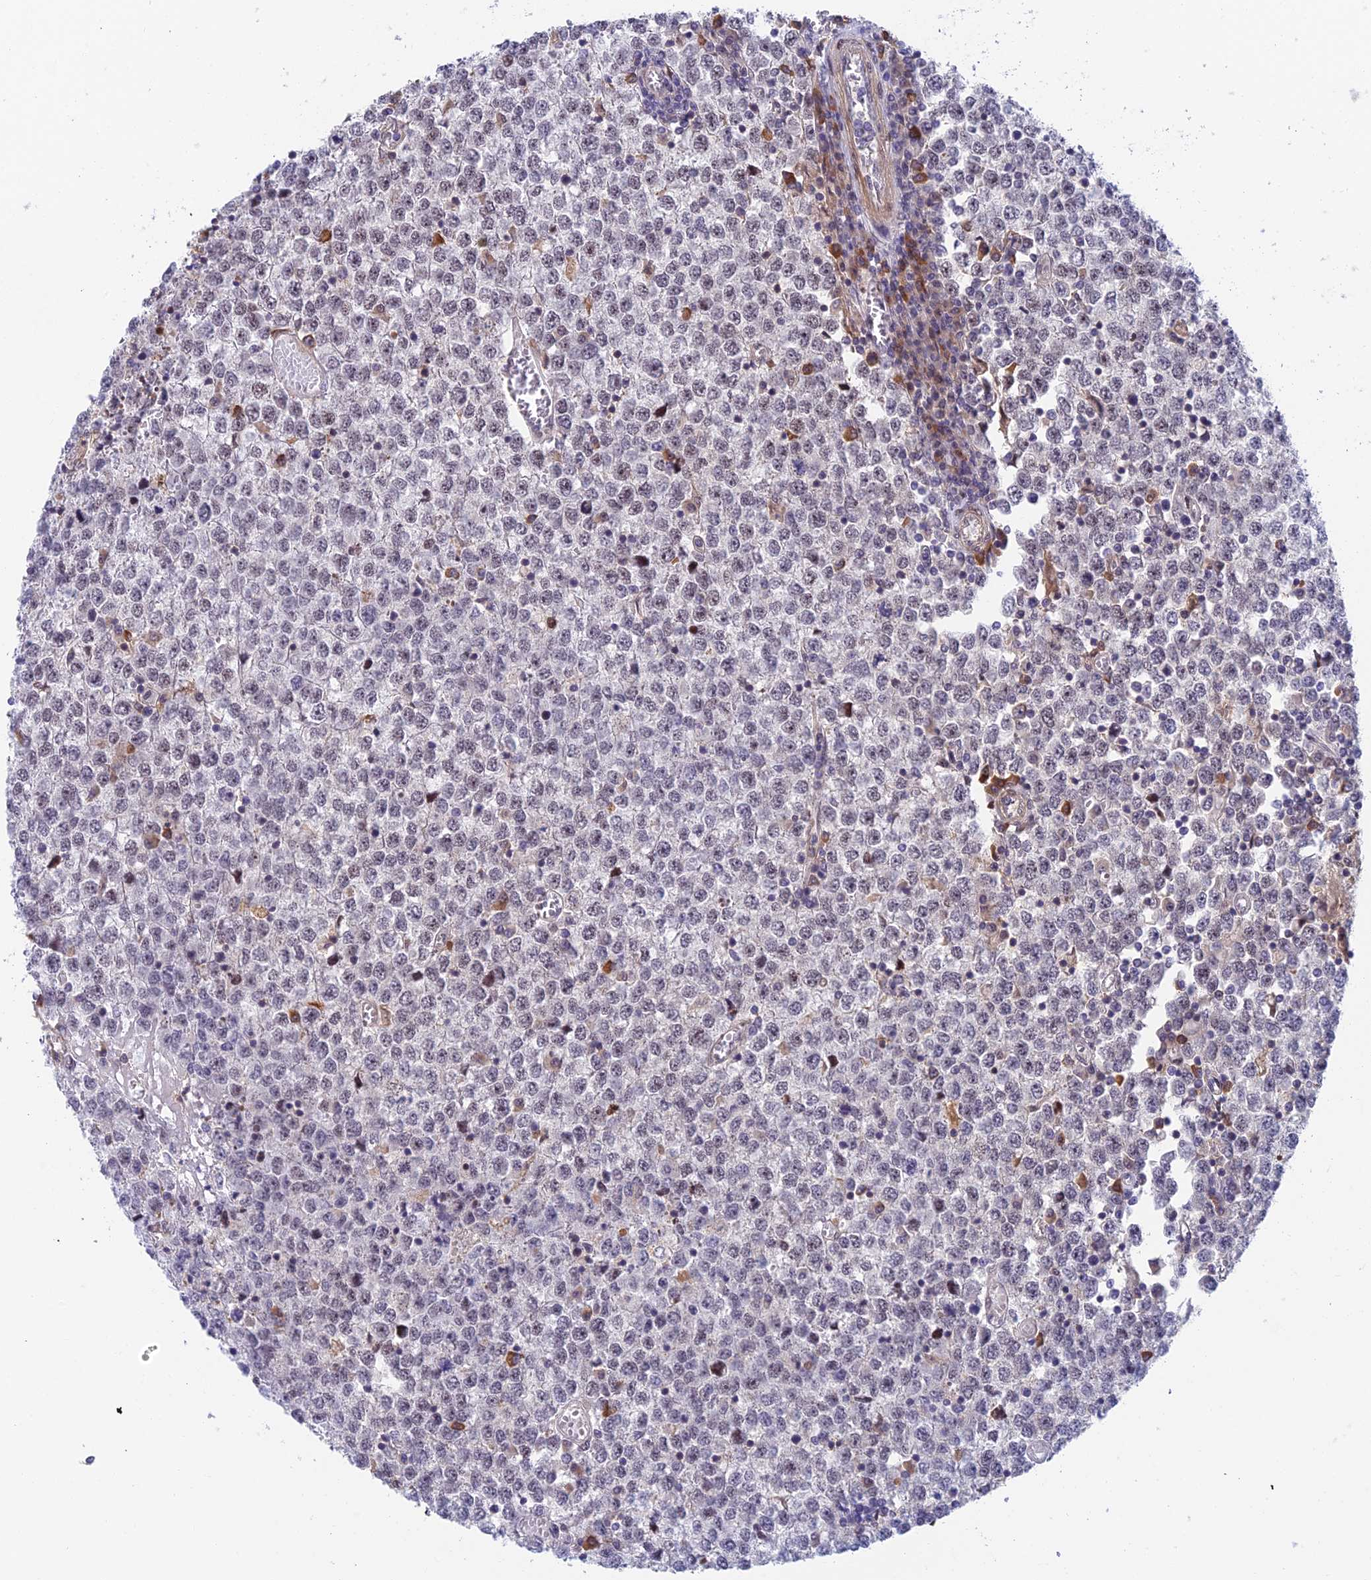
{"staining": {"intensity": "negative", "quantity": "none", "location": "none"}, "tissue": "testis cancer", "cell_type": "Tumor cells", "image_type": "cancer", "snomed": [{"axis": "morphology", "description": "Seminoma, NOS"}, {"axis": "topography", "description": "Testis"}], "caption": "This is a micrograph of IHC staining of seminoma (testis), which shows no positivity in tumor cells.", "gene": "NSMCE1", "patient": {"sex": "male", "age": 65}}